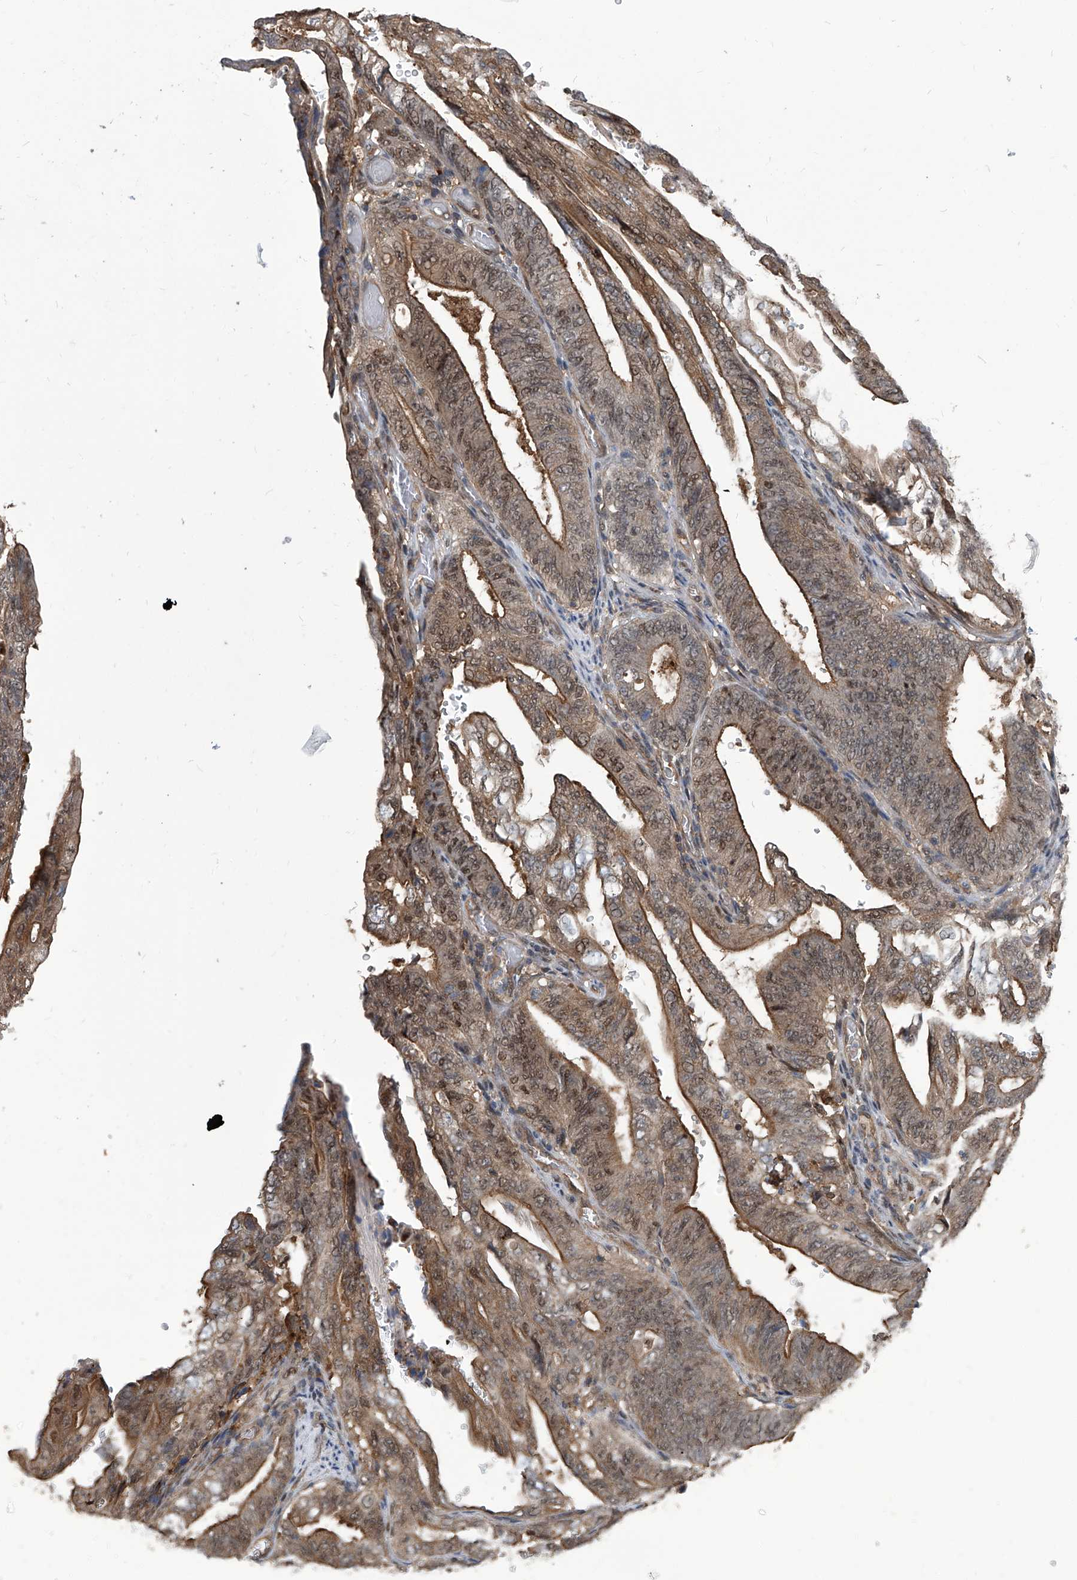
{"staining": {"intensity": "moderate", "quantity": "25%-75%", "location": "cytoplasmic/membranous,nuclear"}, "tissue": "stomach cancer", "cell_type": "Tumor cells", "image_type": "cancer", "snomed": [{"axis": "morphology", "description": "Adenocarcinoma, NOS"}, {"axis": "topography", "description": "Stomach"}], "caption": "Protein staining exhibits moderate cytoplasmic/membranous and nuclear positivity in about 25%-75% of tumor cells in adenocarcinoma (stomach).", "gene": "PSMB1", "patient": {"sex": "female", "age": 73}}